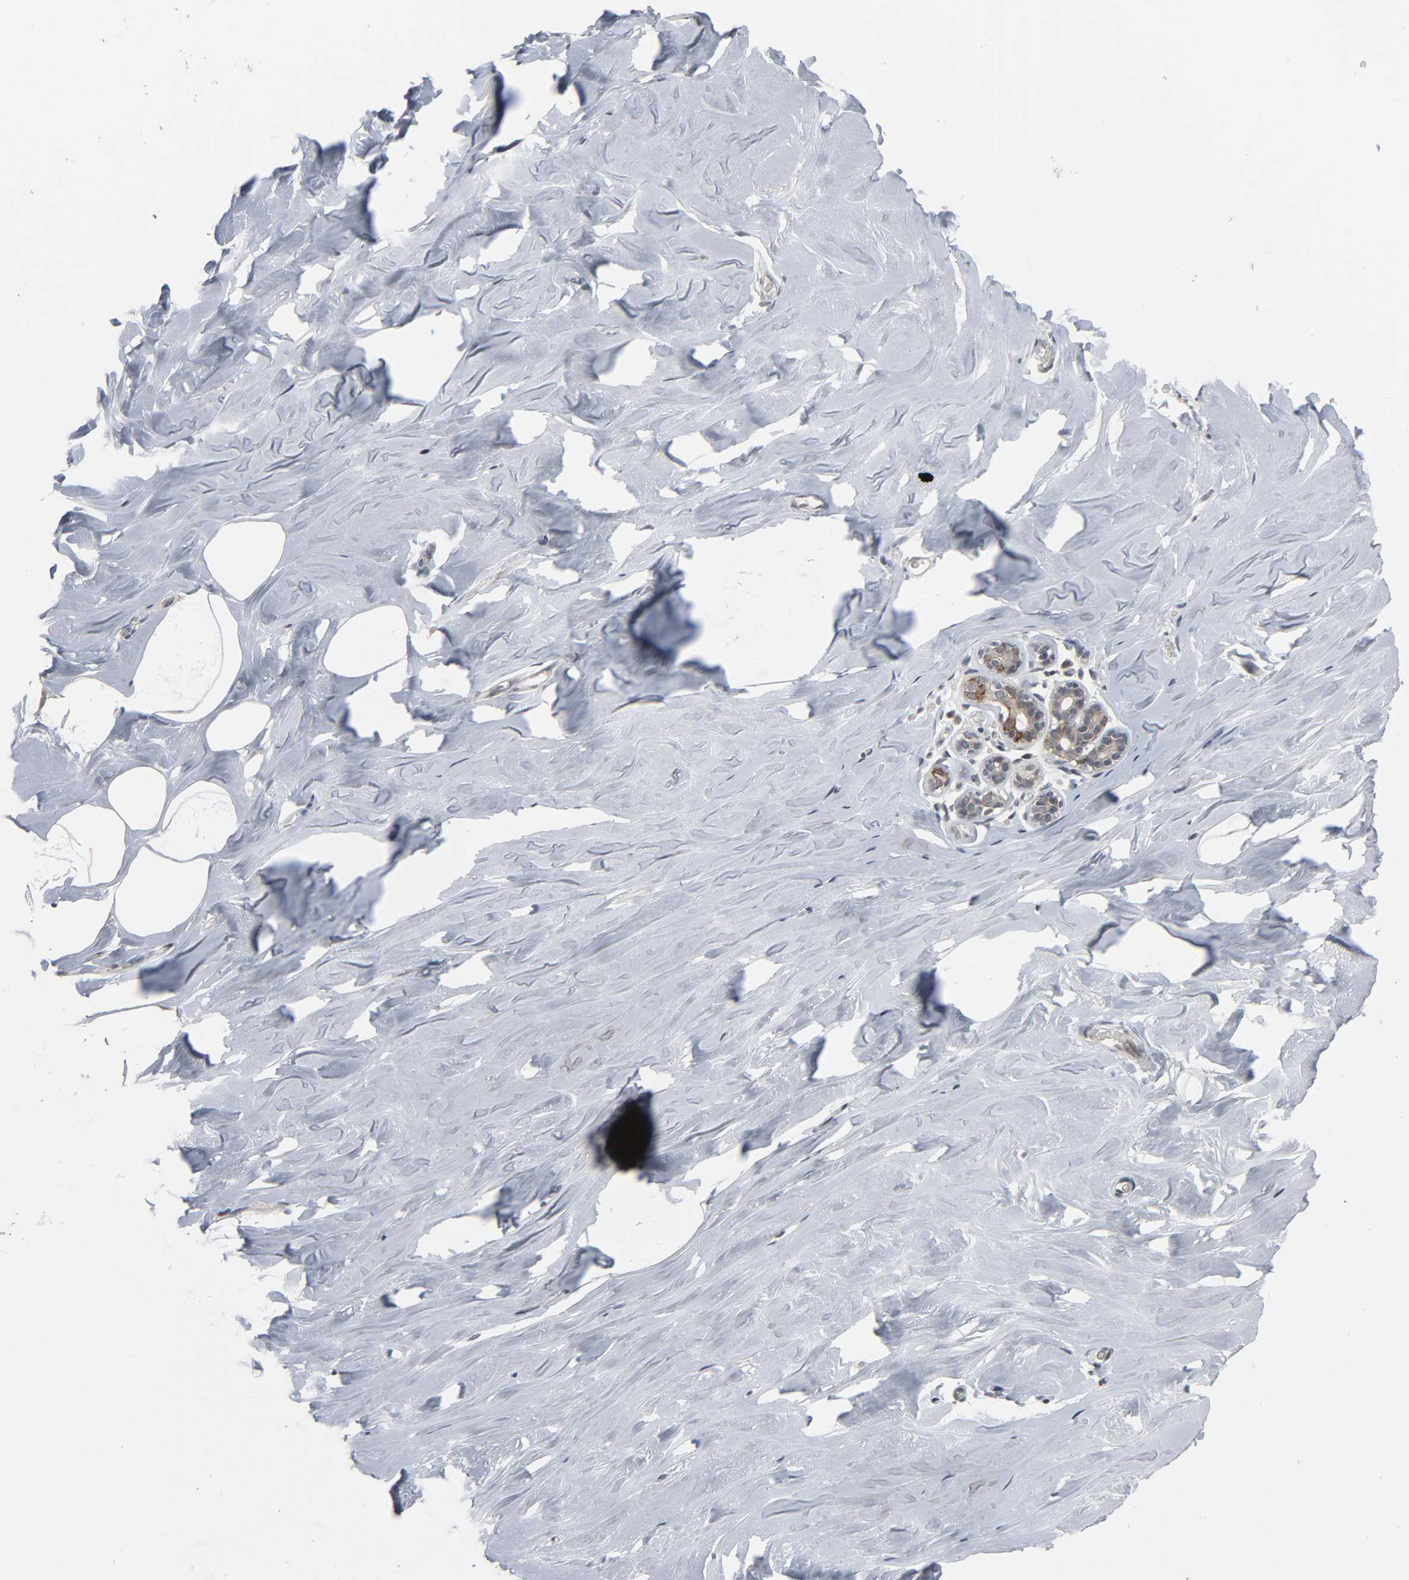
{"staining": {"intensity": "negative", "quantity": "none", "location": "none"}, "tissue": "breast", "cell_type": "Adipocytes", "image_type": "normal", "snomed": [{"axis": "morphology", "description": "Normal tissue, NOS"}, {"axis": "topography", "description": "Breast"}], "caption": "Immunohistochemistry photomicrograph of unremarkable breast stained for a protein (brown), which shows no positivity in adipocytes.", "gene": "MUC1", "patient": {"sex": "female", "age": 75}}